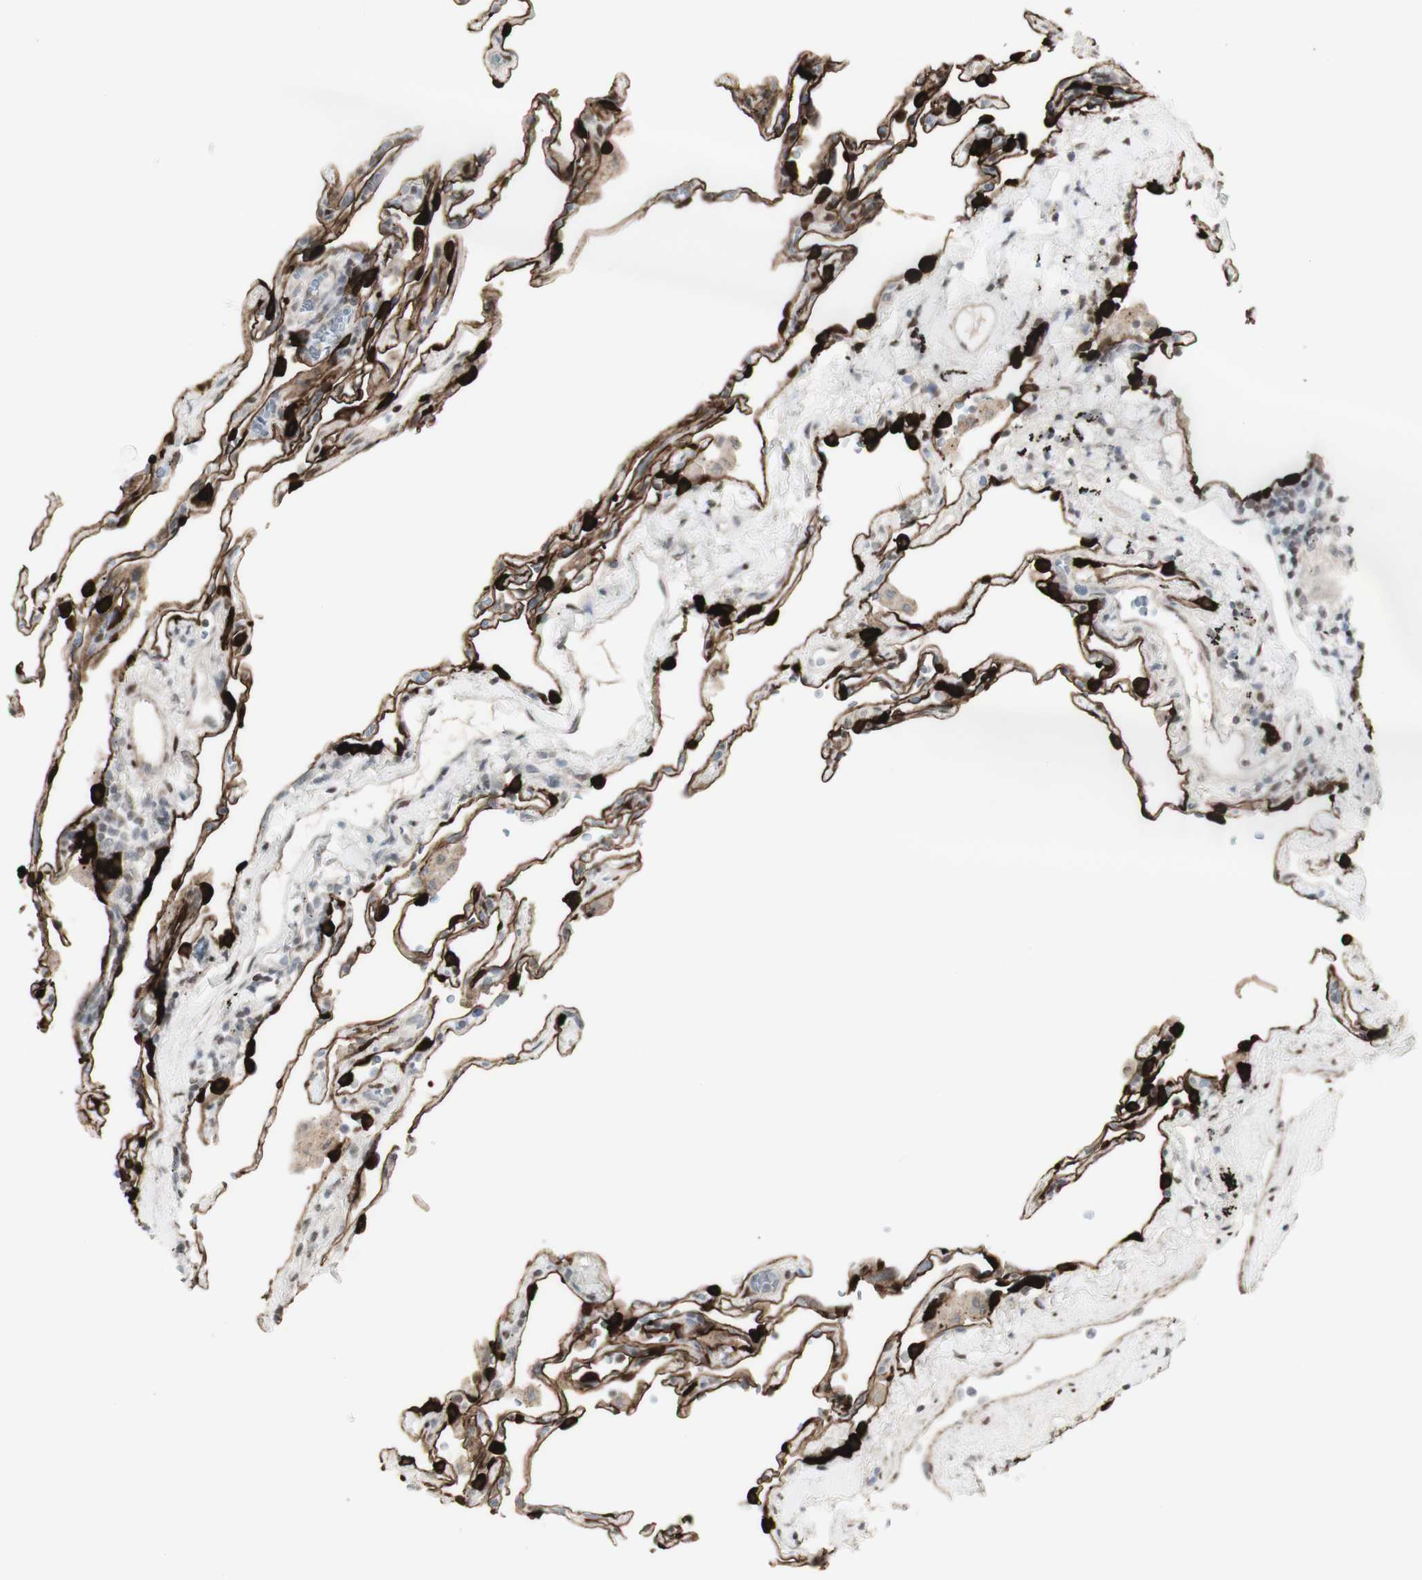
{"staining": {"intensity": "strong", "quantity": ">75%", "location": "cytoplasmic/membranous"}, "tissue": "lung", "cell_type": "Alveolar cells", "image_type": "normal", "snomed": [{"axis": "morphology", "description": "Normal tissue, NOS"}, {"axis": "topography", "description": "Lung"}], "caption": "IHC histopathology image of benign lung: lung stained using immunohistochemistry demonstrates high levels of strong protein expression localized specifically in the cytoplasmic/membranous of alveolar cells, appearing as a cytoplasmic/membranous brown color.", "gene": "C1orf116", "patient": {"sex": "male", "age": 59}}